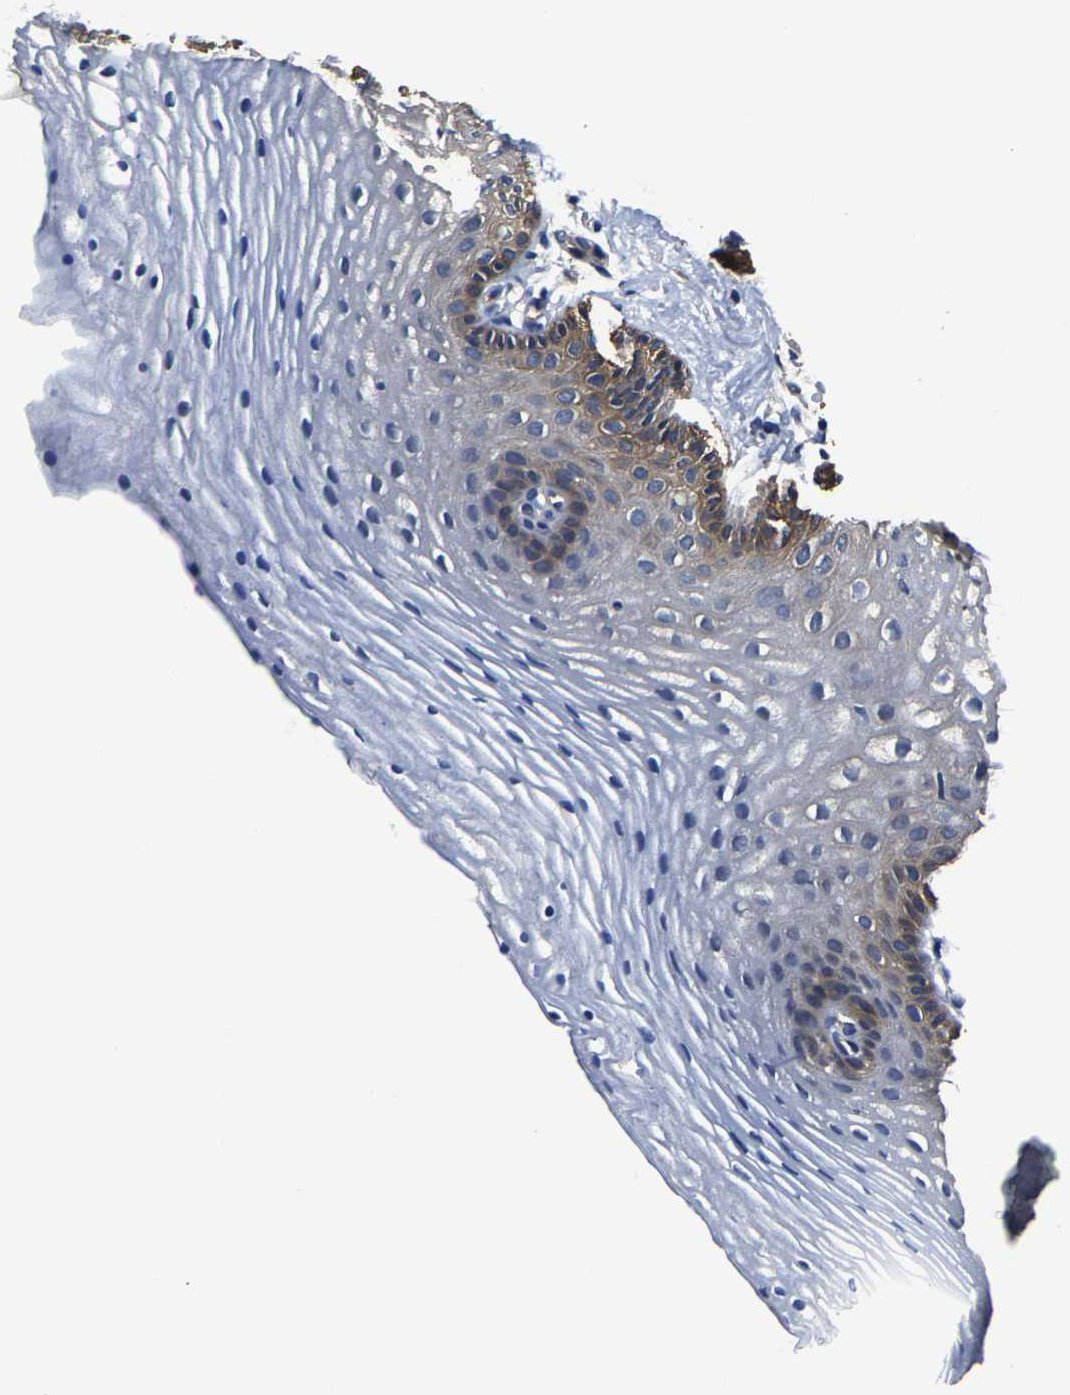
{"staining": {"intensity": "weak", "quantity": "25%-75%", "location": "cytoplasmic/membranous"}, "tissue": "vagina", "cell_type": "Squamous epithelial cells", "image_type": "normal", "snomed": [{"axis": "morphology", "description": "Normal tissue, NOS"}, {"axis": "topography", "description": "Vagina"}], "caption": "Vagina stained with DAB IHC demonstrates low levels of weak cytoplasmic/membranous expression in about 25%-75% of squamous epithelial cells.", "gene": "TRAF6", "patient": {"sex": "female", "age": 32}}